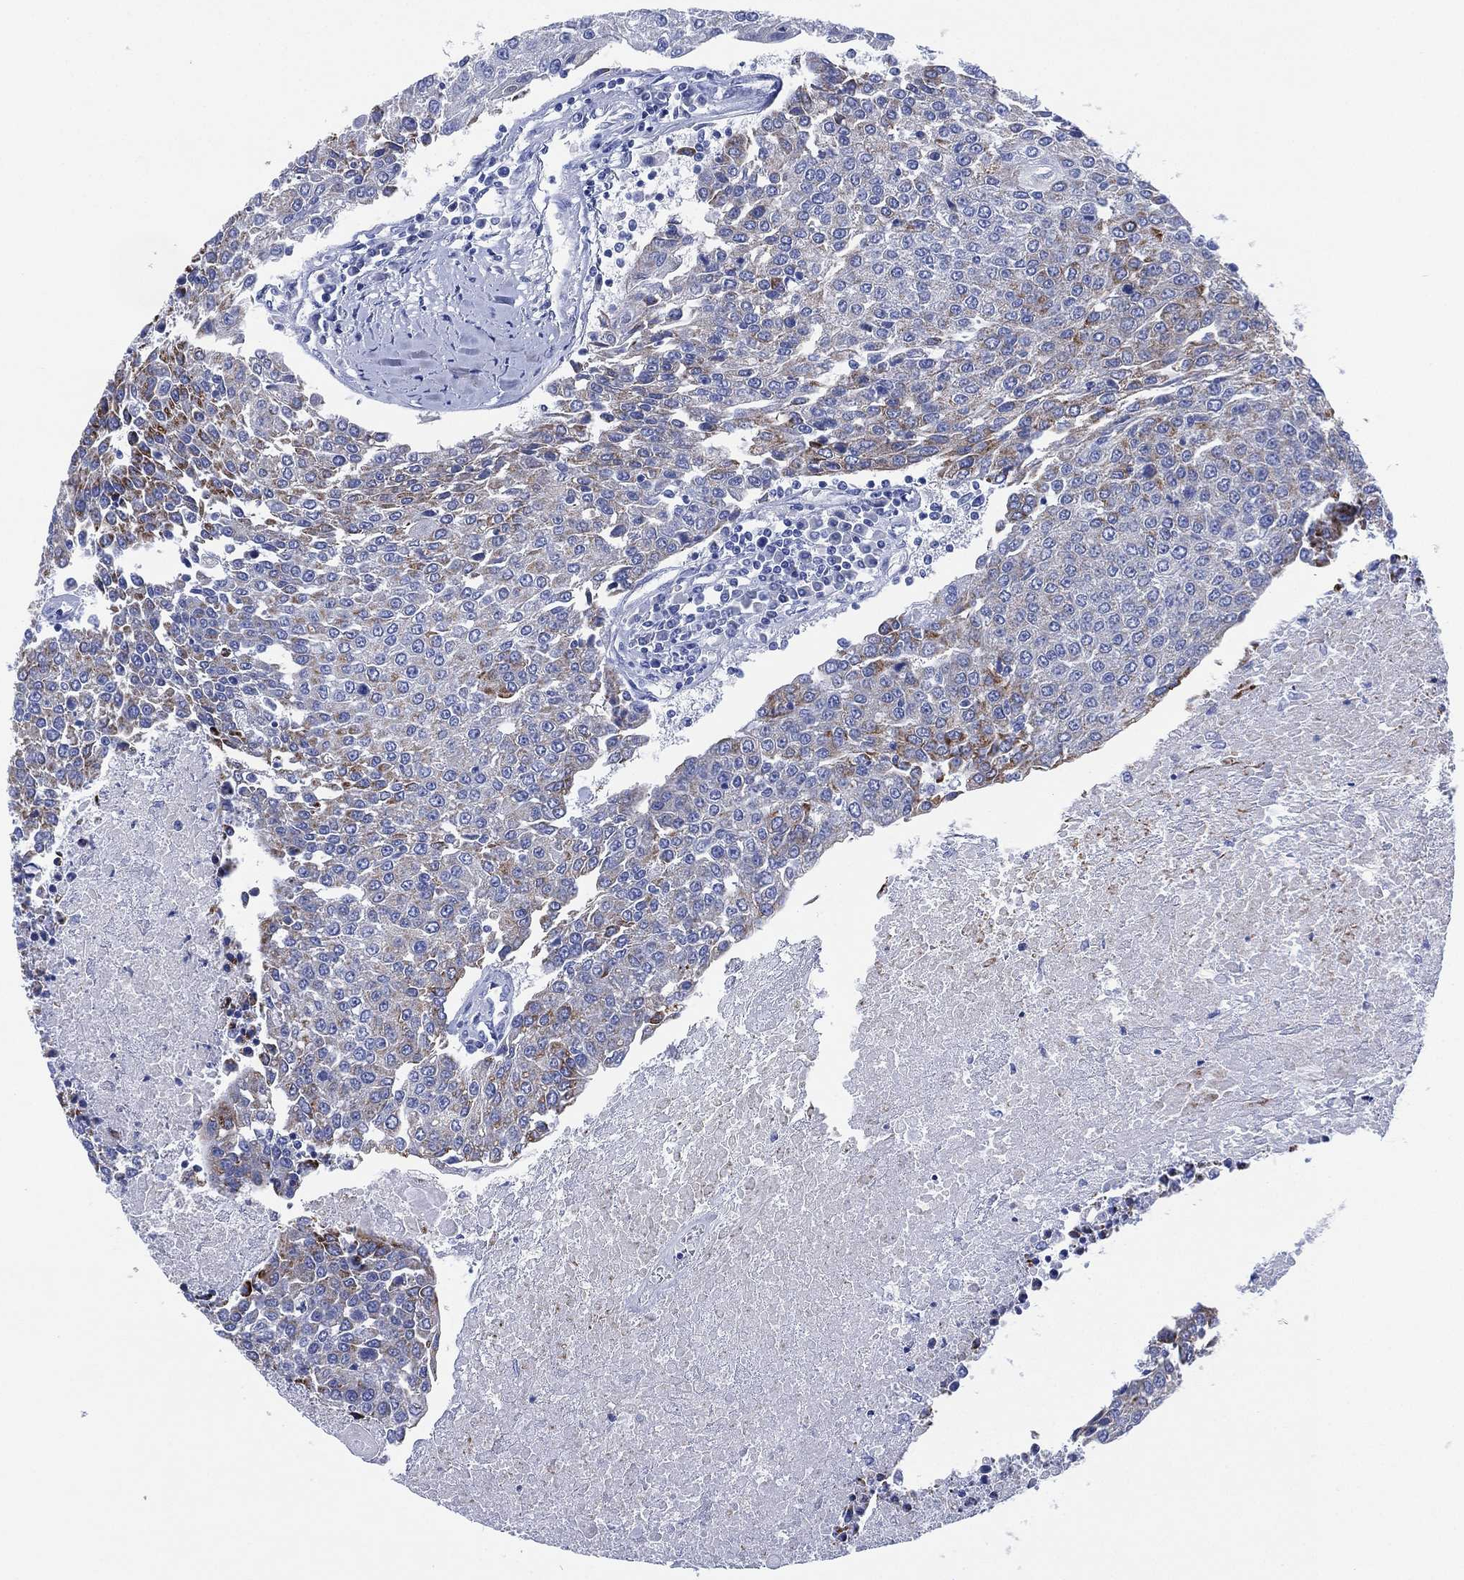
{"staining": {"intensity": "moderate", "quantity": "<25%", "location": "cytoplasmic/membranous"}, "tissue": "urothelial cancer", "cell_type": "Tumor cells", "image_type": "cancer", "snomed": [{"axis": "morphology", "description": "Urothelial carcinoma, High grade"}, {"axis": "topography", "description": "Urinary bladder"}], "caption": "Immunohistochemical staining of human high-grade urothelial carcinoma exhibits moderate cytoplasmic/membranous protein expression in about <25% of tumor cells. (DAB IHC with brightfield microscopy, high magnification).", "gene": "SLC9C2", "patient": {"sex": "female", "age": 85}}